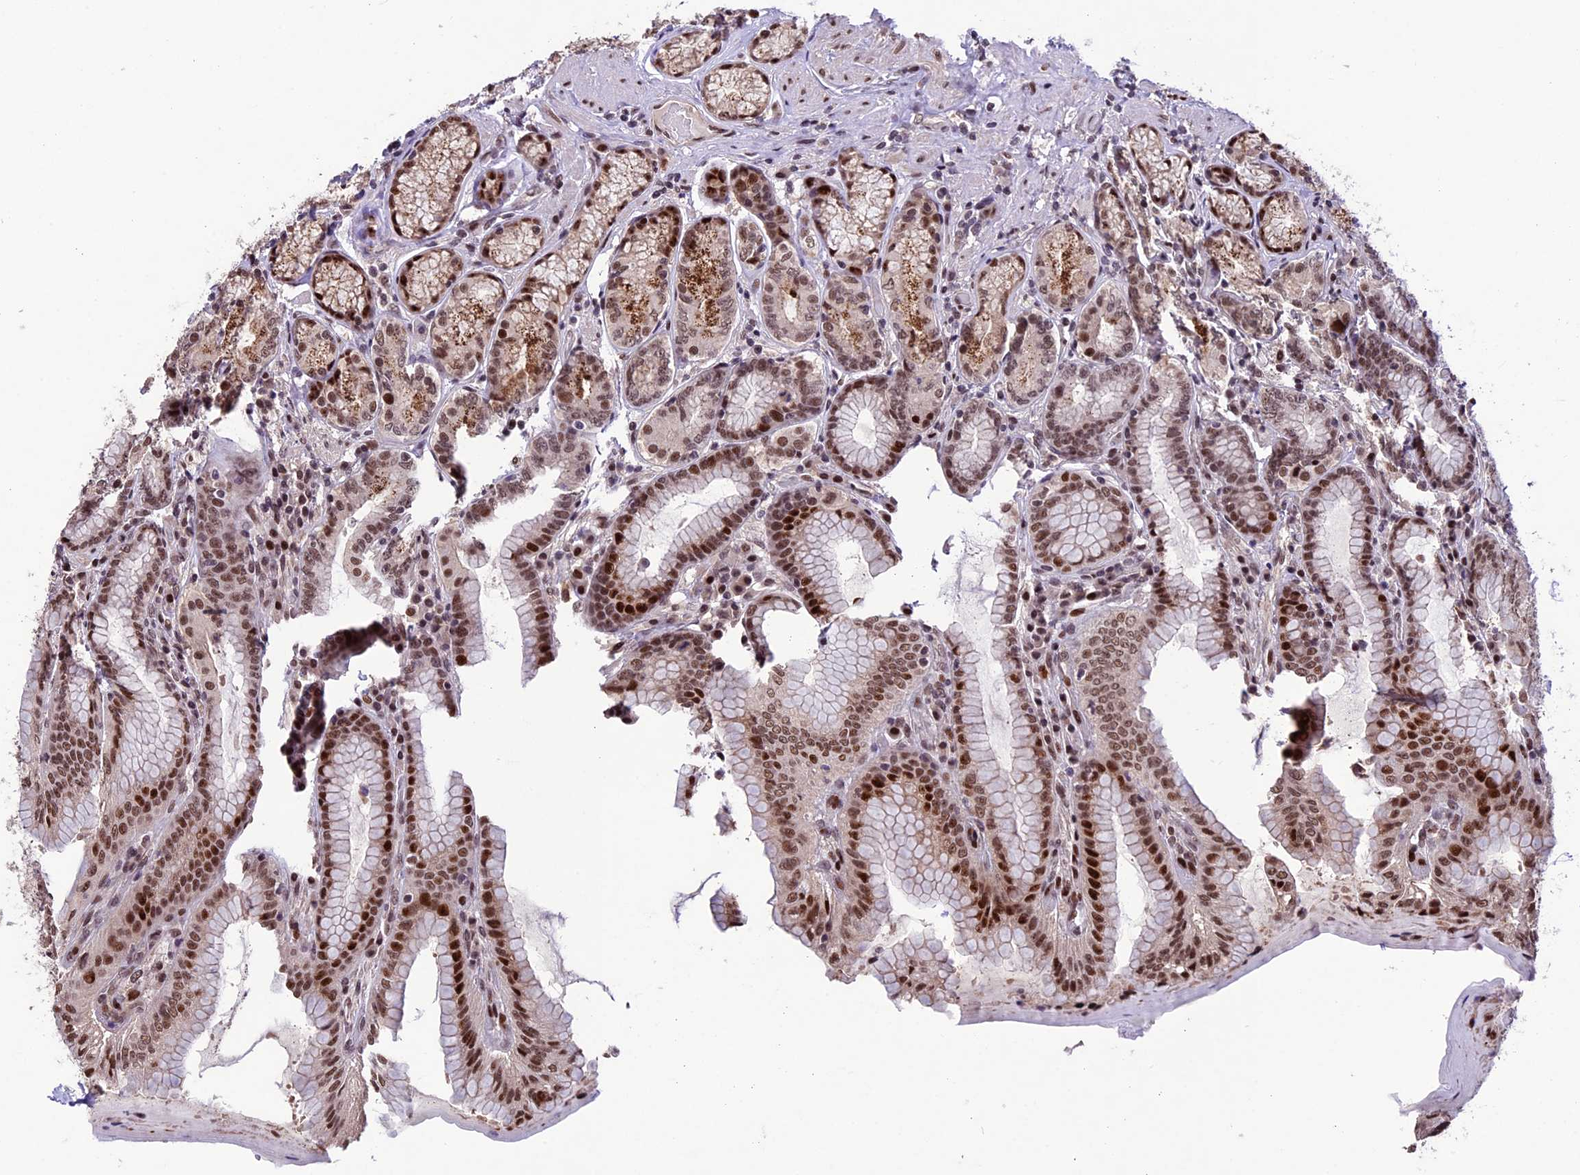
{"staining": {"intensity": "strong", "quantity": "25%-75%", "location": "nuclear"}, "tissue": "stomach", "cell_type": "Glandular cells", "image_type": "normal", "snomed": [{"axis": "morphology", "description": "Normal tissue, NOS"}, {"axis": "topography", "description": "Stomach, upper"}, {"axis": "topography", "description": "Stomach, lower"}], "caption": "Immunohistochemical staining of unremarkable stomach exhibits 25%-75% levels of strong nuclear protein expression in about 25%-75% of glandular cells. (Brightfield microscopy of DAB IHC at high magnification).", "gene": "TCP11L2", "patient": {"sex": "female", "age": 76}}